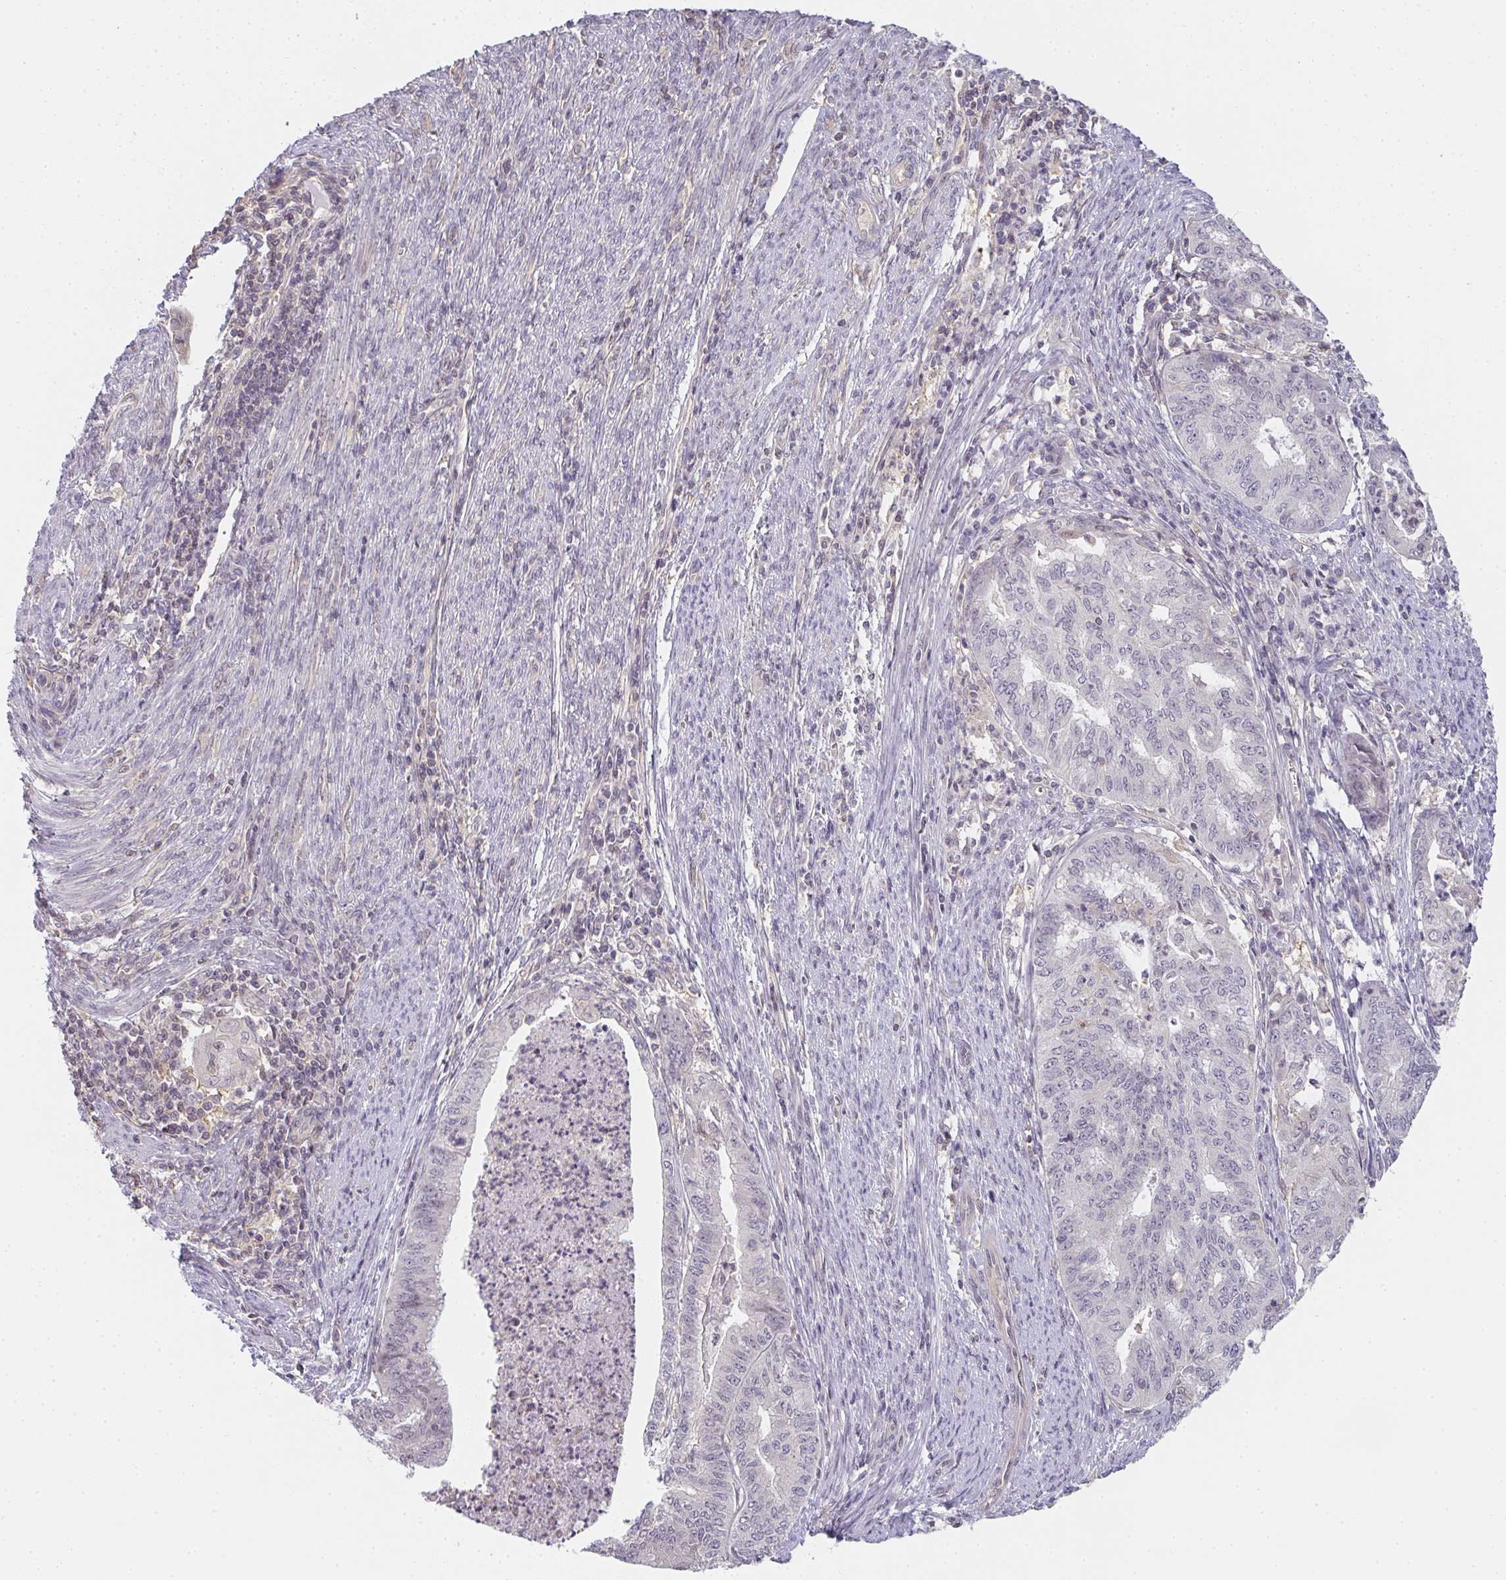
{"staining": {"intensity": "negative", "quantity": "none", "location": "none"}, "tissue": "endometrial cancer", "cell_type": "Tumor cells", "image_type": "cancer", "snomed": [{"axis": "morphology", "description": "Adenocarcinoma, NOS"}, {"axis": "topography", "description": "Endometrium"}], "caption": "This is an immunohistochemistry image of human endometrial cancer. There is no positivity in tumor cells.", "gene": "GSDMB", "patient": {"sex": "female", "age": 79}}